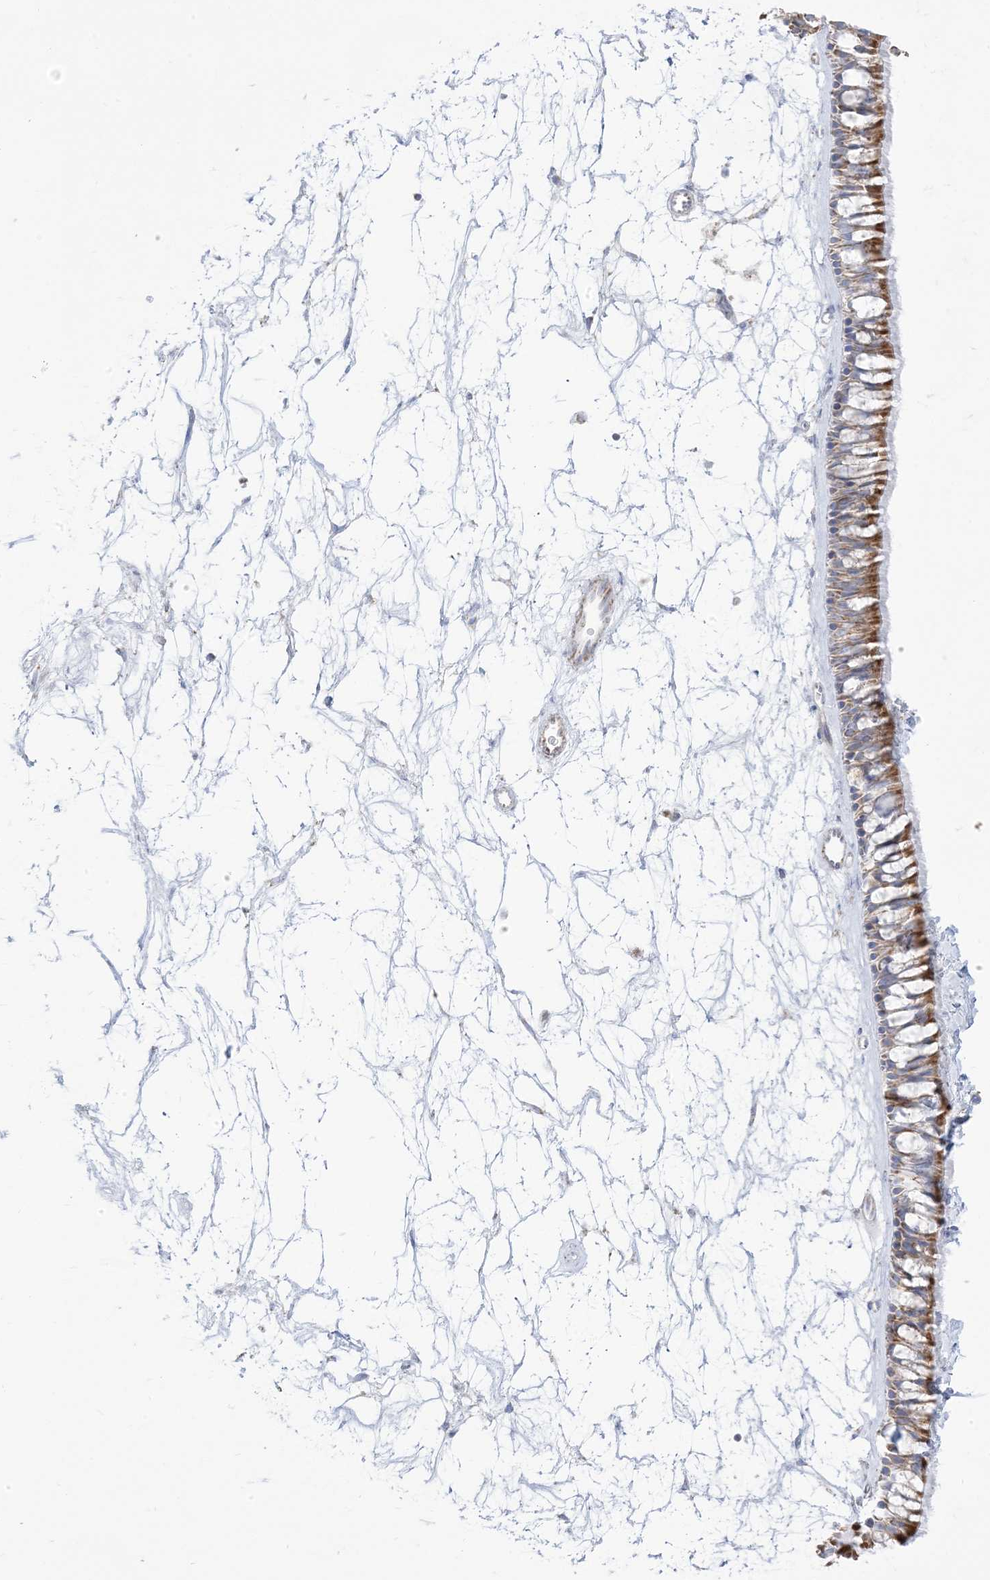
{"staining": {"intensity": "moderate", "quantity": ">75%", "location": "cytoplasmic/membranous"}, "tissue": "nasopharynx", "cell_type": "Respiratory epithelial cells", "image_type": "normal", "snomed": [{"axis": "morphology", "description": "Normal tissue, NOS"}, {"axis": "topography", "description": "Nasopharynx"}], "caption": "About >75% of respiratory epithelial cells in unremarkable human nasopharynx demonstrate moderate cytoplasmic/membranous protein expression as visualized by brown immunohistochemical staining.", "gene": "PCCB", "patient": {"sex": "male", "age": 64}}